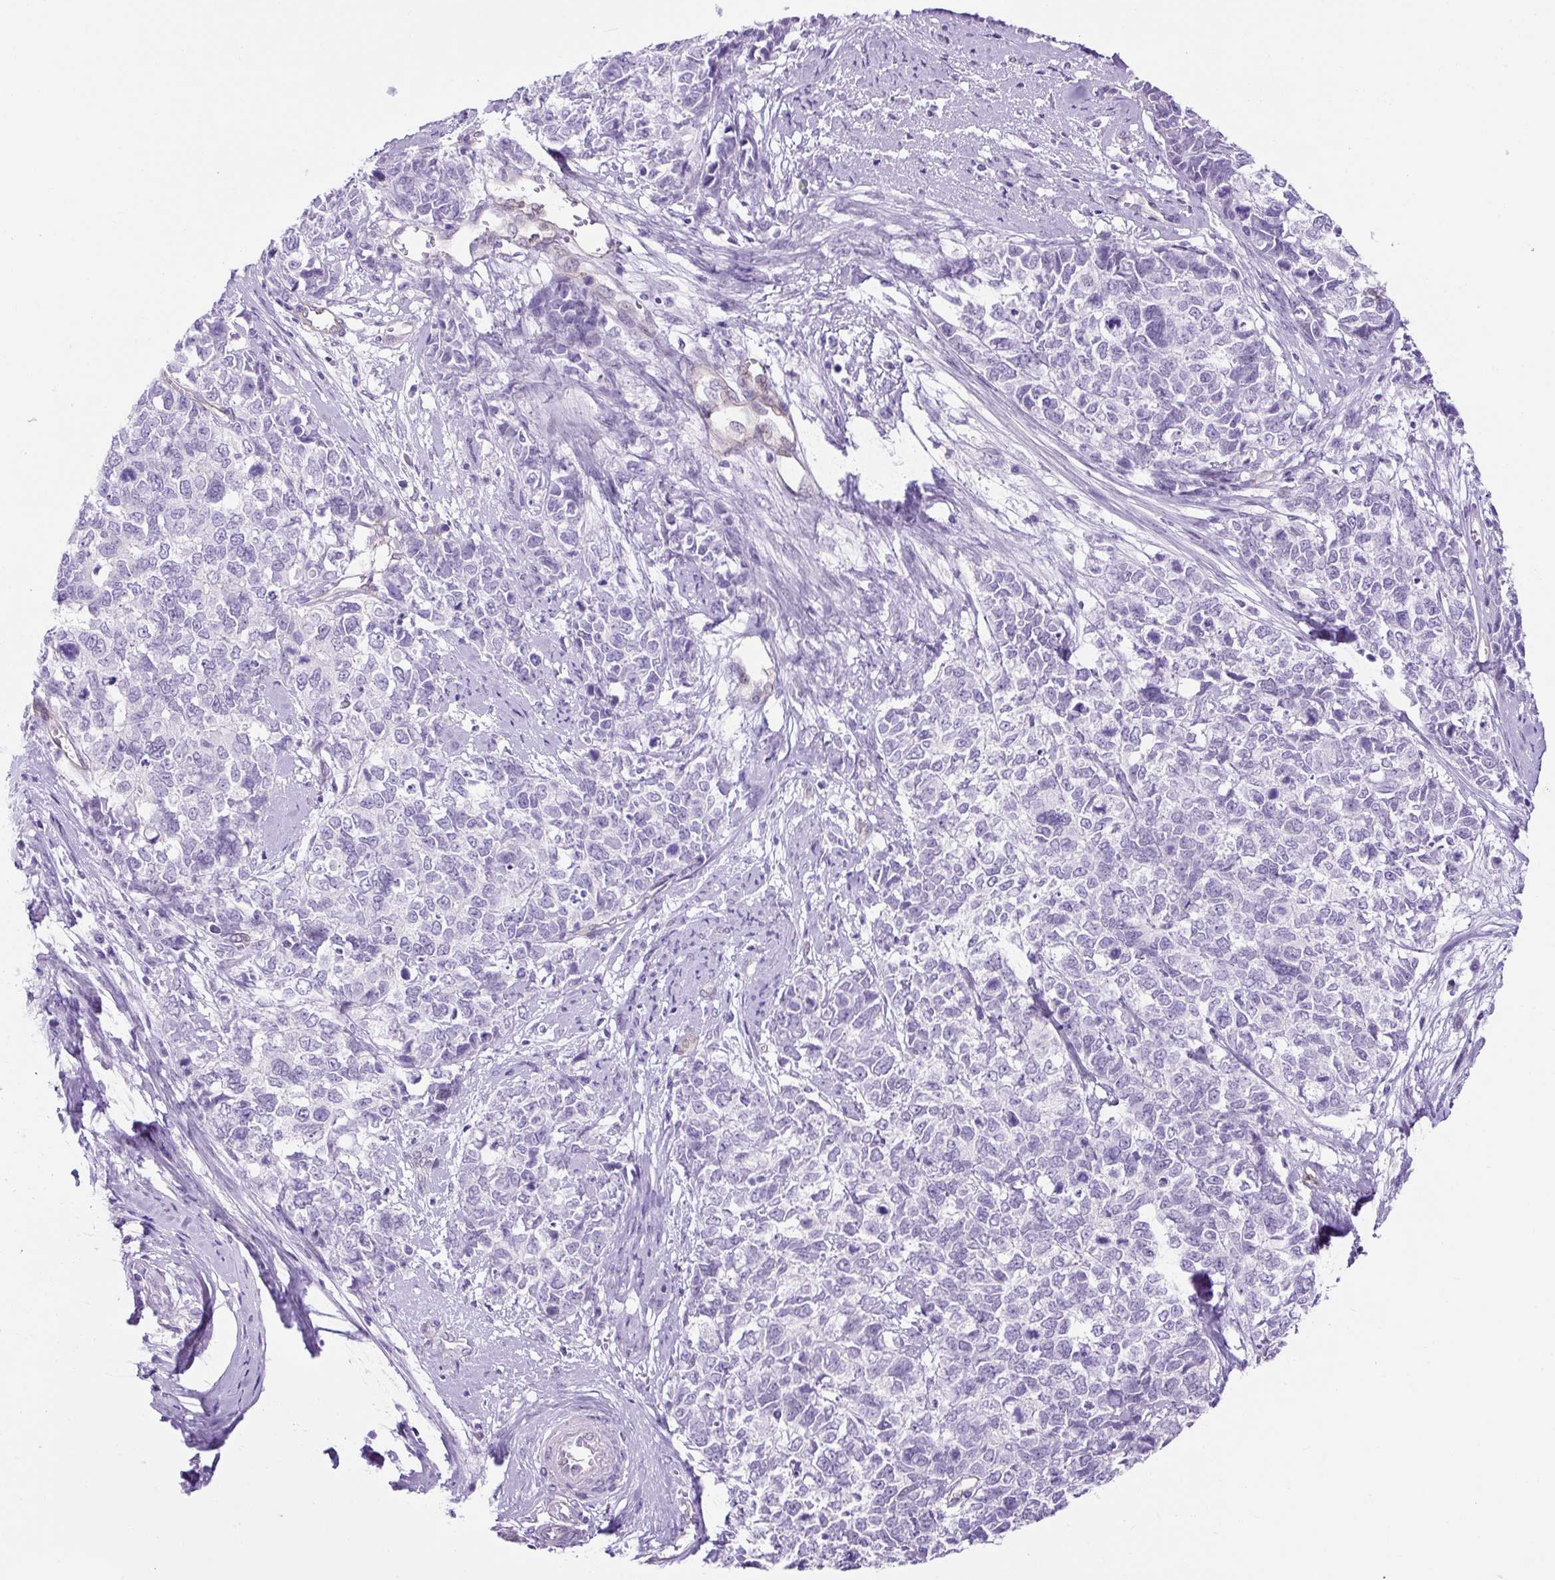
{"staining": {"intensity": "negative", "quantity": "none", "location": "none"}, "tissue": "cervical cancer", "cell_type": "Tumor cells", "image_type": "cancer", "snomed": [{"axis": "morphology", "description": "Adenocarcinoma, NOS"}, {"axis": "topography", "description": "Cervix"}], "caption": "Tumor cells are negative for protein expression in human cervical cancer (adenocarcinoma). (Brightfield microscopy of DAB (3,3'-diaminobenzidine) immunohistochemistry (IHC) at high magnification).", "gene": "KRT12", "patient": {"sex": "female", "age": 63}}